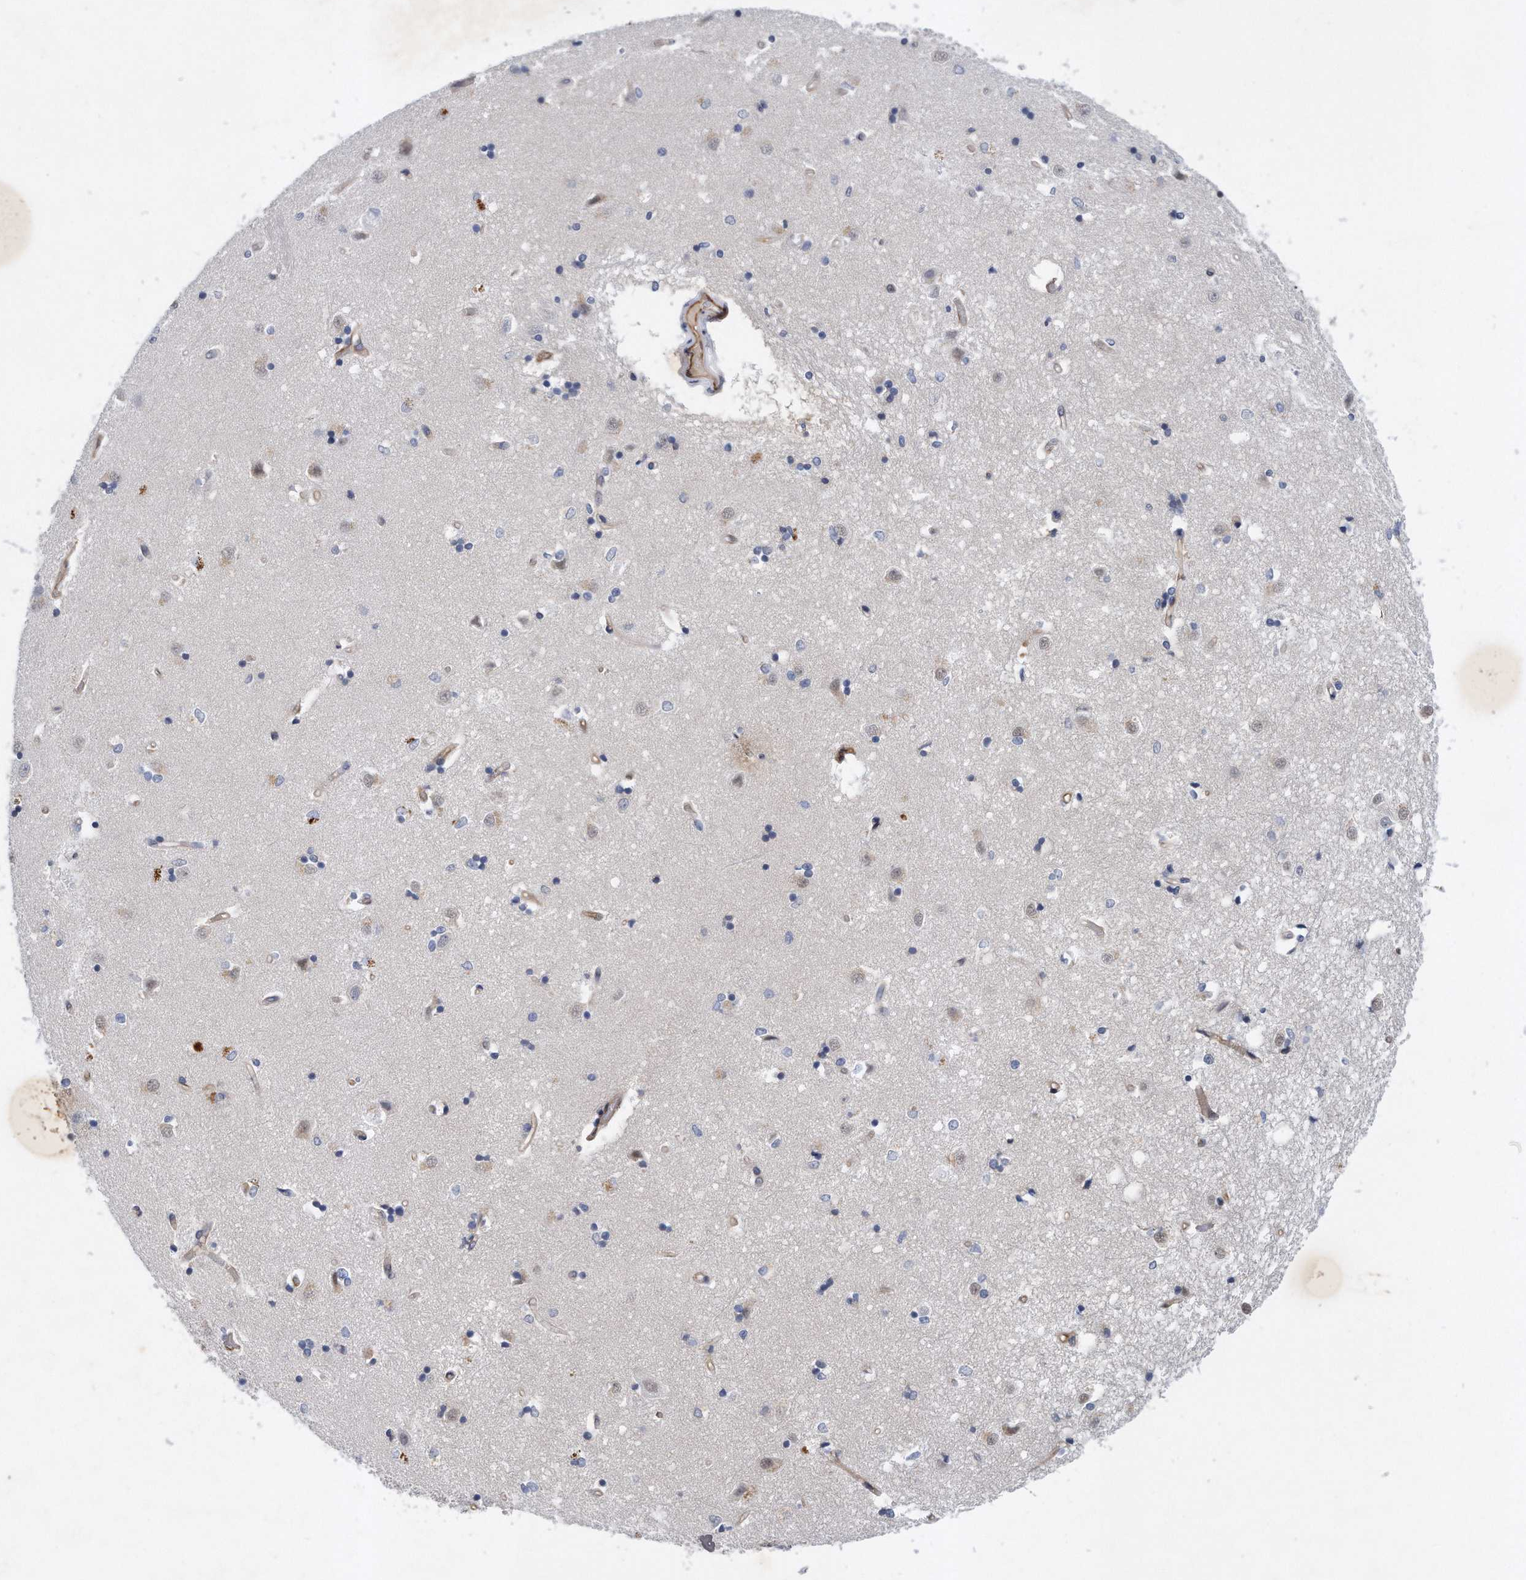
{"staining": {"intensity": "weak", "quantity": "<25%", "location": "cytoplasmic/membranous,nuclear"}, "tissue": "caudate", "cell_type": "Glial cells", "image_type": "normal", "snomed": [{"axis": "morphology", "description": "Normal tissue, NOS"}, {"axis": "topography", "description": "Lateral ventricle wall"}], "caption": "The image reveals no significant staining in glial cells of caudate.", "gene": "TP53INP1", "patient": {"sex": "male", "age": 45}}